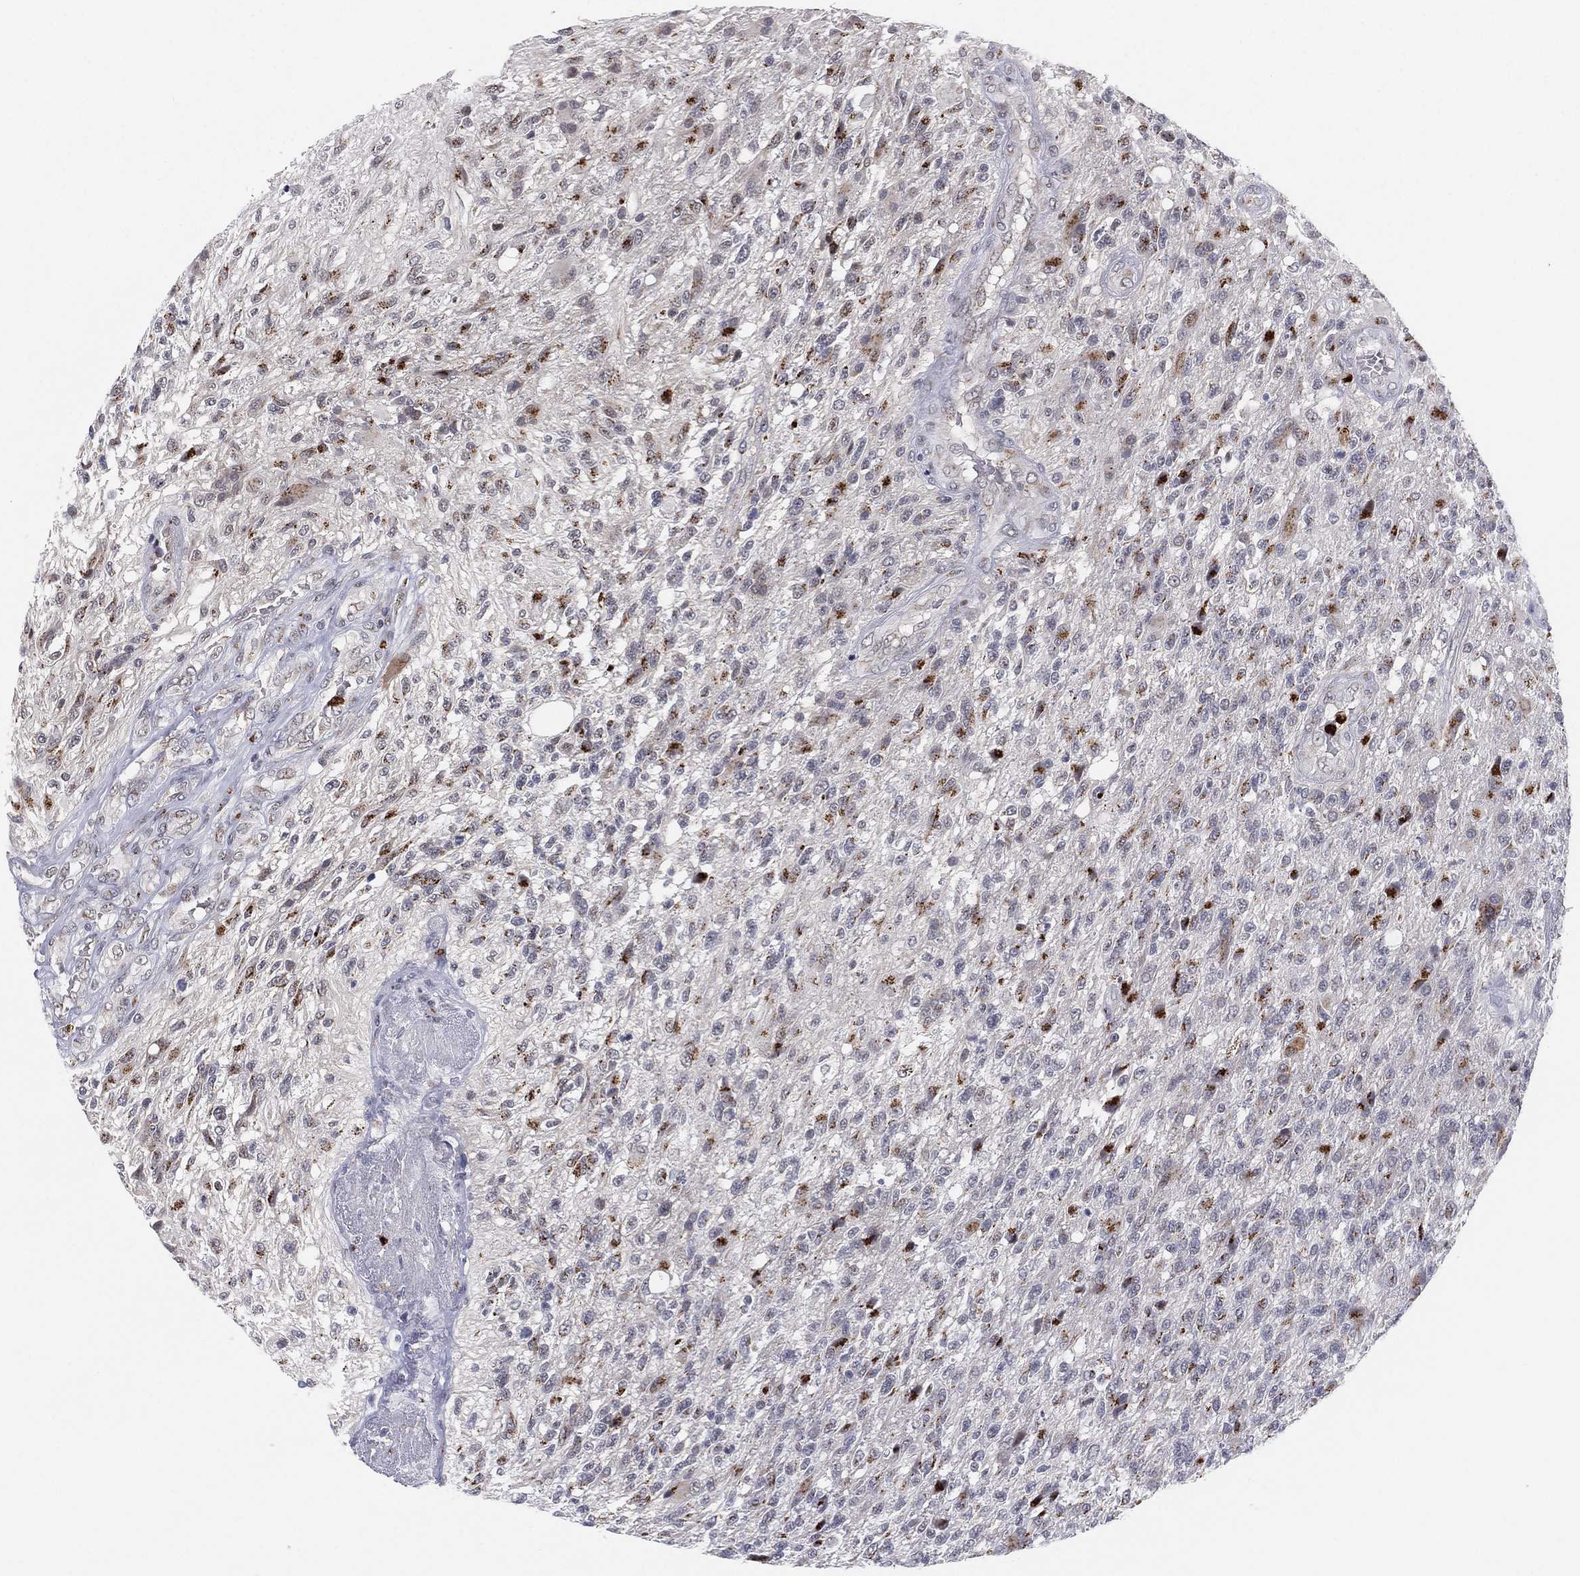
{"staining": {"intensity": "moderate", "quantity": "<25%", "location": "cytoplasmic/membranous"}, "tissue": "glioma", "cell_type": "Tumor cells", "image_type": "cancer", "snomed": [{"axis": "morphology", "description": "Glioma, malignant, High grade"}, {"axis": "topography", "description": "Brain"}], "caption": "This is an image of immunohistochemistry staining of malignant glioma (high-grade), which shows moderate staining in the cytoplasmic/membranous of tumor cells.", "gene": "CD177", "patient": {"sex": "male", "age": 56}}